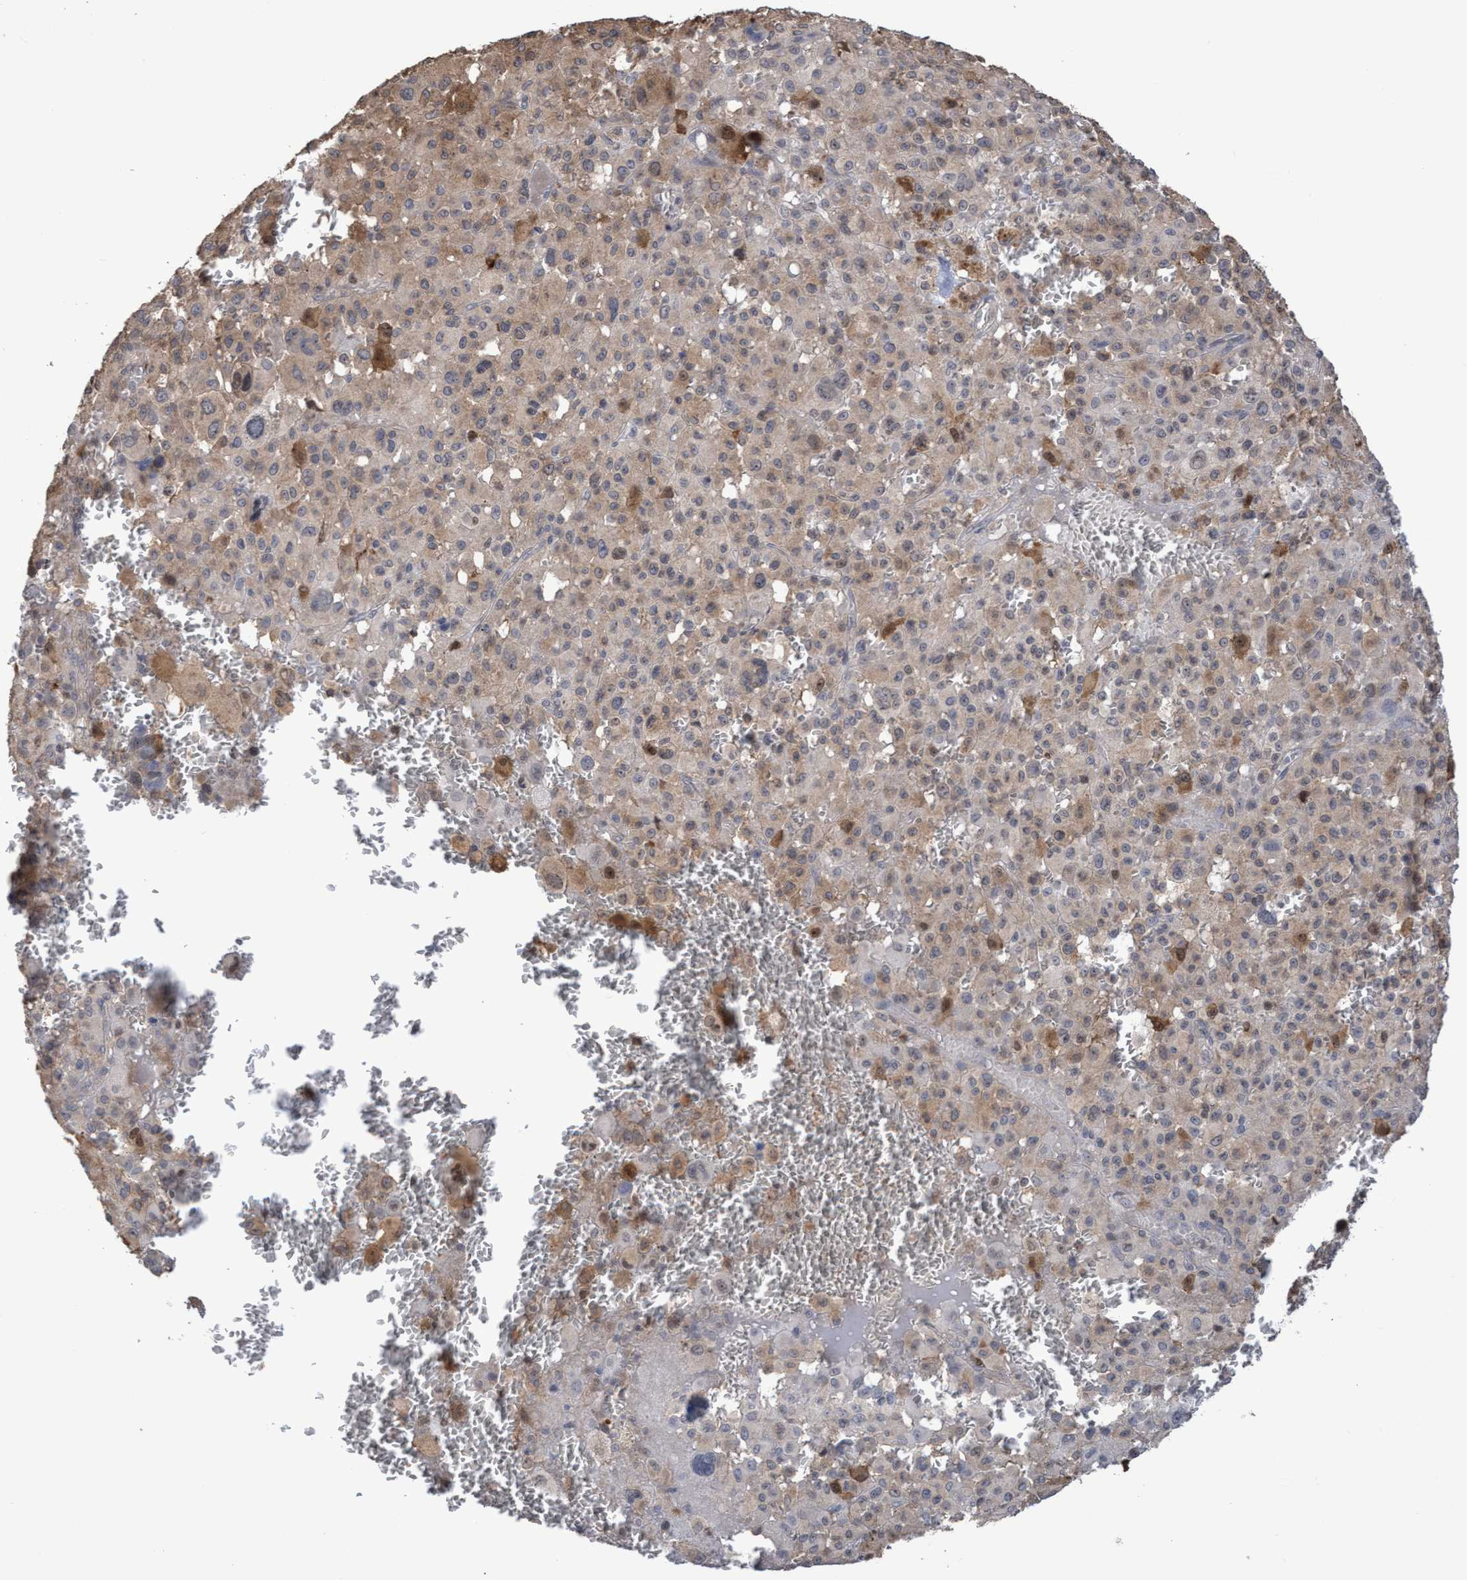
{"staining": {"intensity": "weak", "quantity": ">75%", "location": "cytoplasmic/membranous,nuclear"}, "tissue": "melanoma", "cell_type": "Tumor cells", "image_type": "cancer", "snomed": [{"axis": "morphology", "description": "Malignant melanoma, Metastatic site"}, {"axis": "topography", "description": "Skin"}], "caption": "A low amount of weak cytoplasmic/membranous and nuclear expression is seen in approximately >75% of tumor cells in melanoma tissue. (Stains: DAB (3,3'-diaminobenzidine) in brown, nuclei in blue, Microscopy: brightfield microscopy at high magnification).", "gene": "SLBP", "patient": {"sex": "female", "age": 74}}